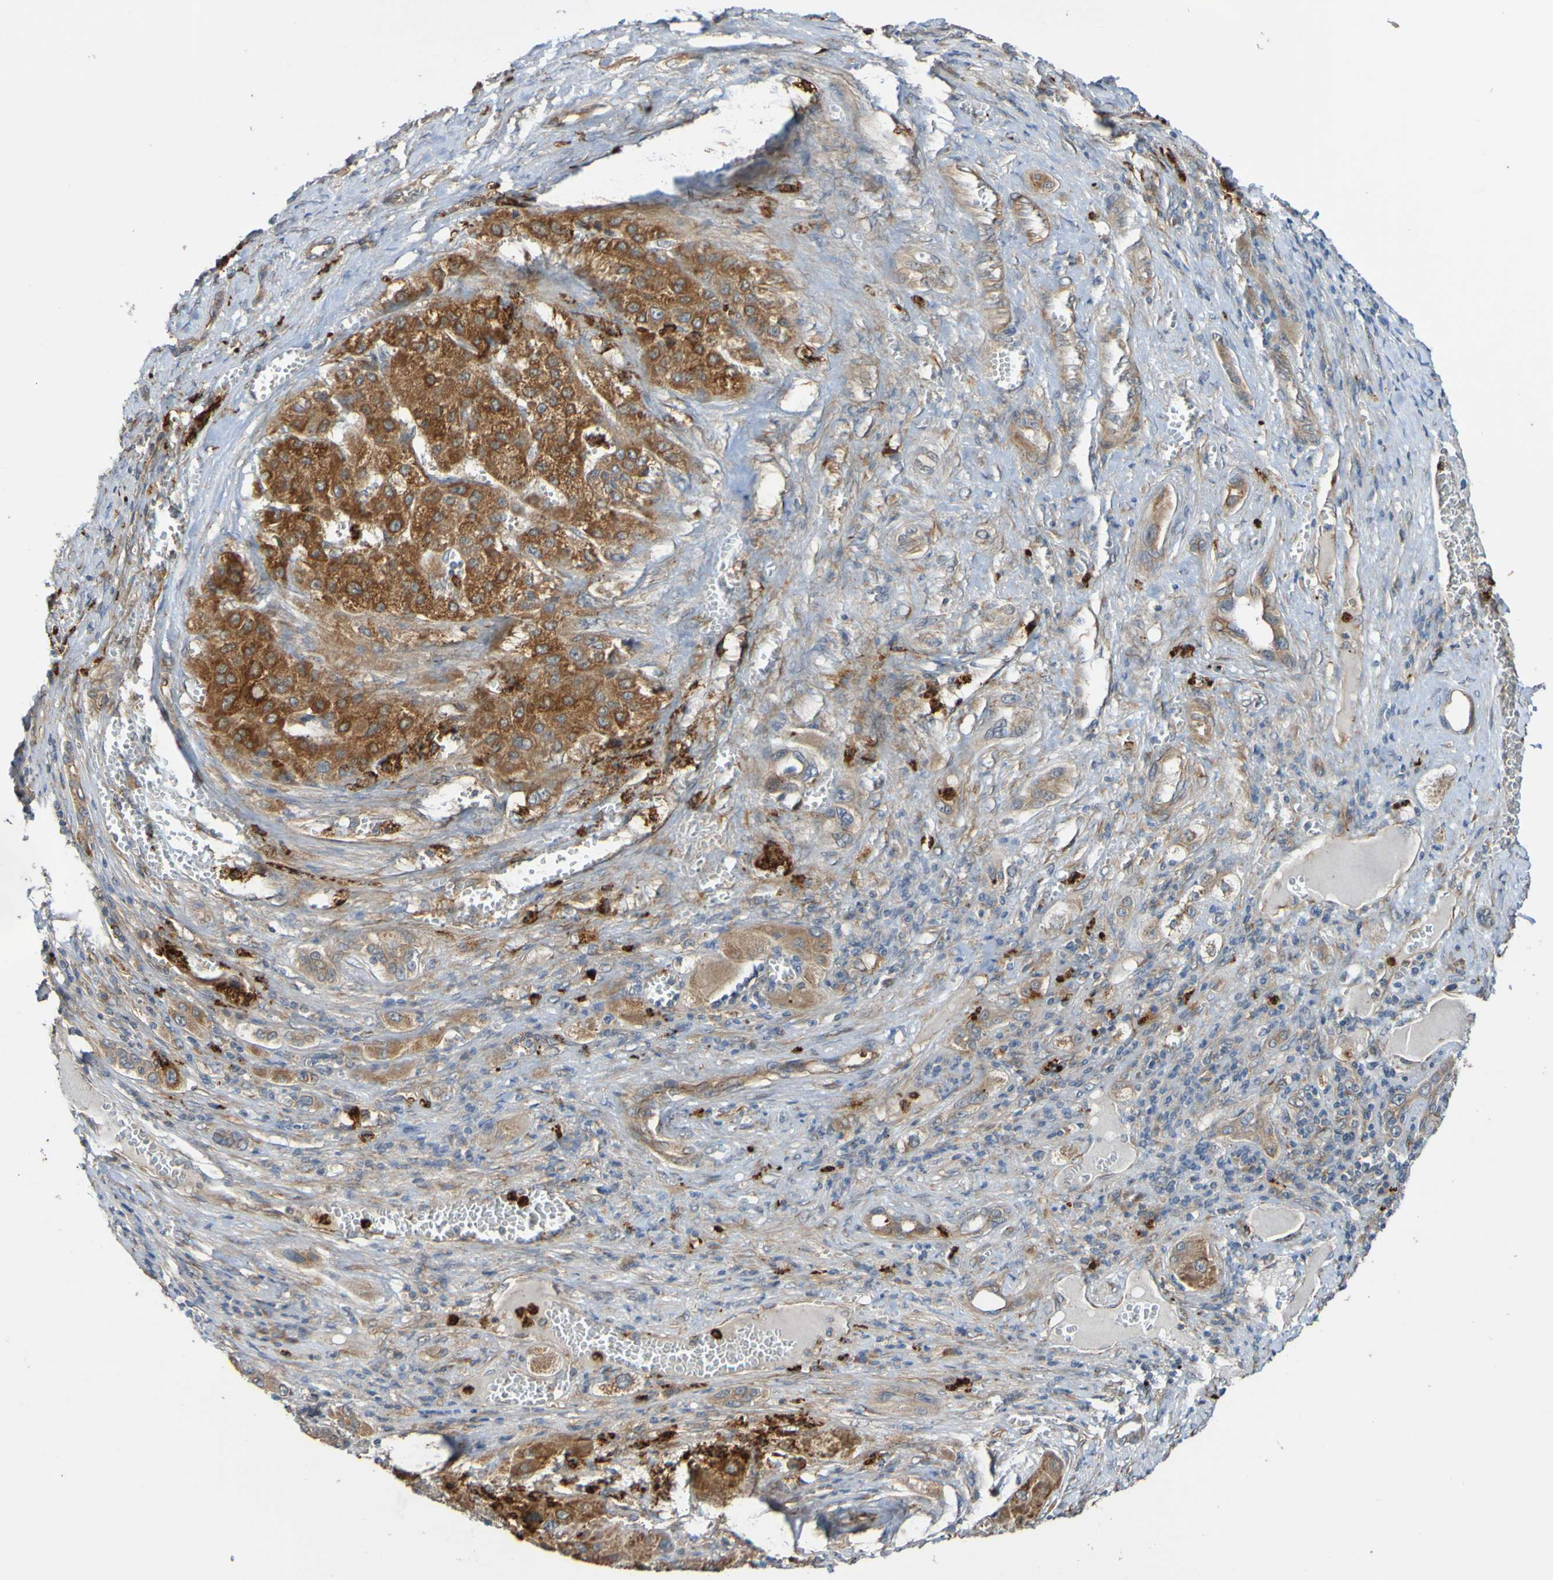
{"staining": {"intensity": "moderate", "quantity": ">75%", "location": "cytoplasmic/membranous"}, "tissue": "liver cancer", "cell_type": "Tumor cells", "image_type": "cancer", "snomed": [{"axis": "morphology", "description": "Carcinoma, Hepatocellular, NOS"}, {"axis": "topography", "description": "Liver"}], "caption": "DAB (3,3'-diaminobenzidine) immunohistochemical staining of liver cancer reveals moderate cytoplasmic/membranous protein staining in about >75% of tumor cells.", "gene": "ST8SIA6", "patient": {"sex": "female", "age": 73}}